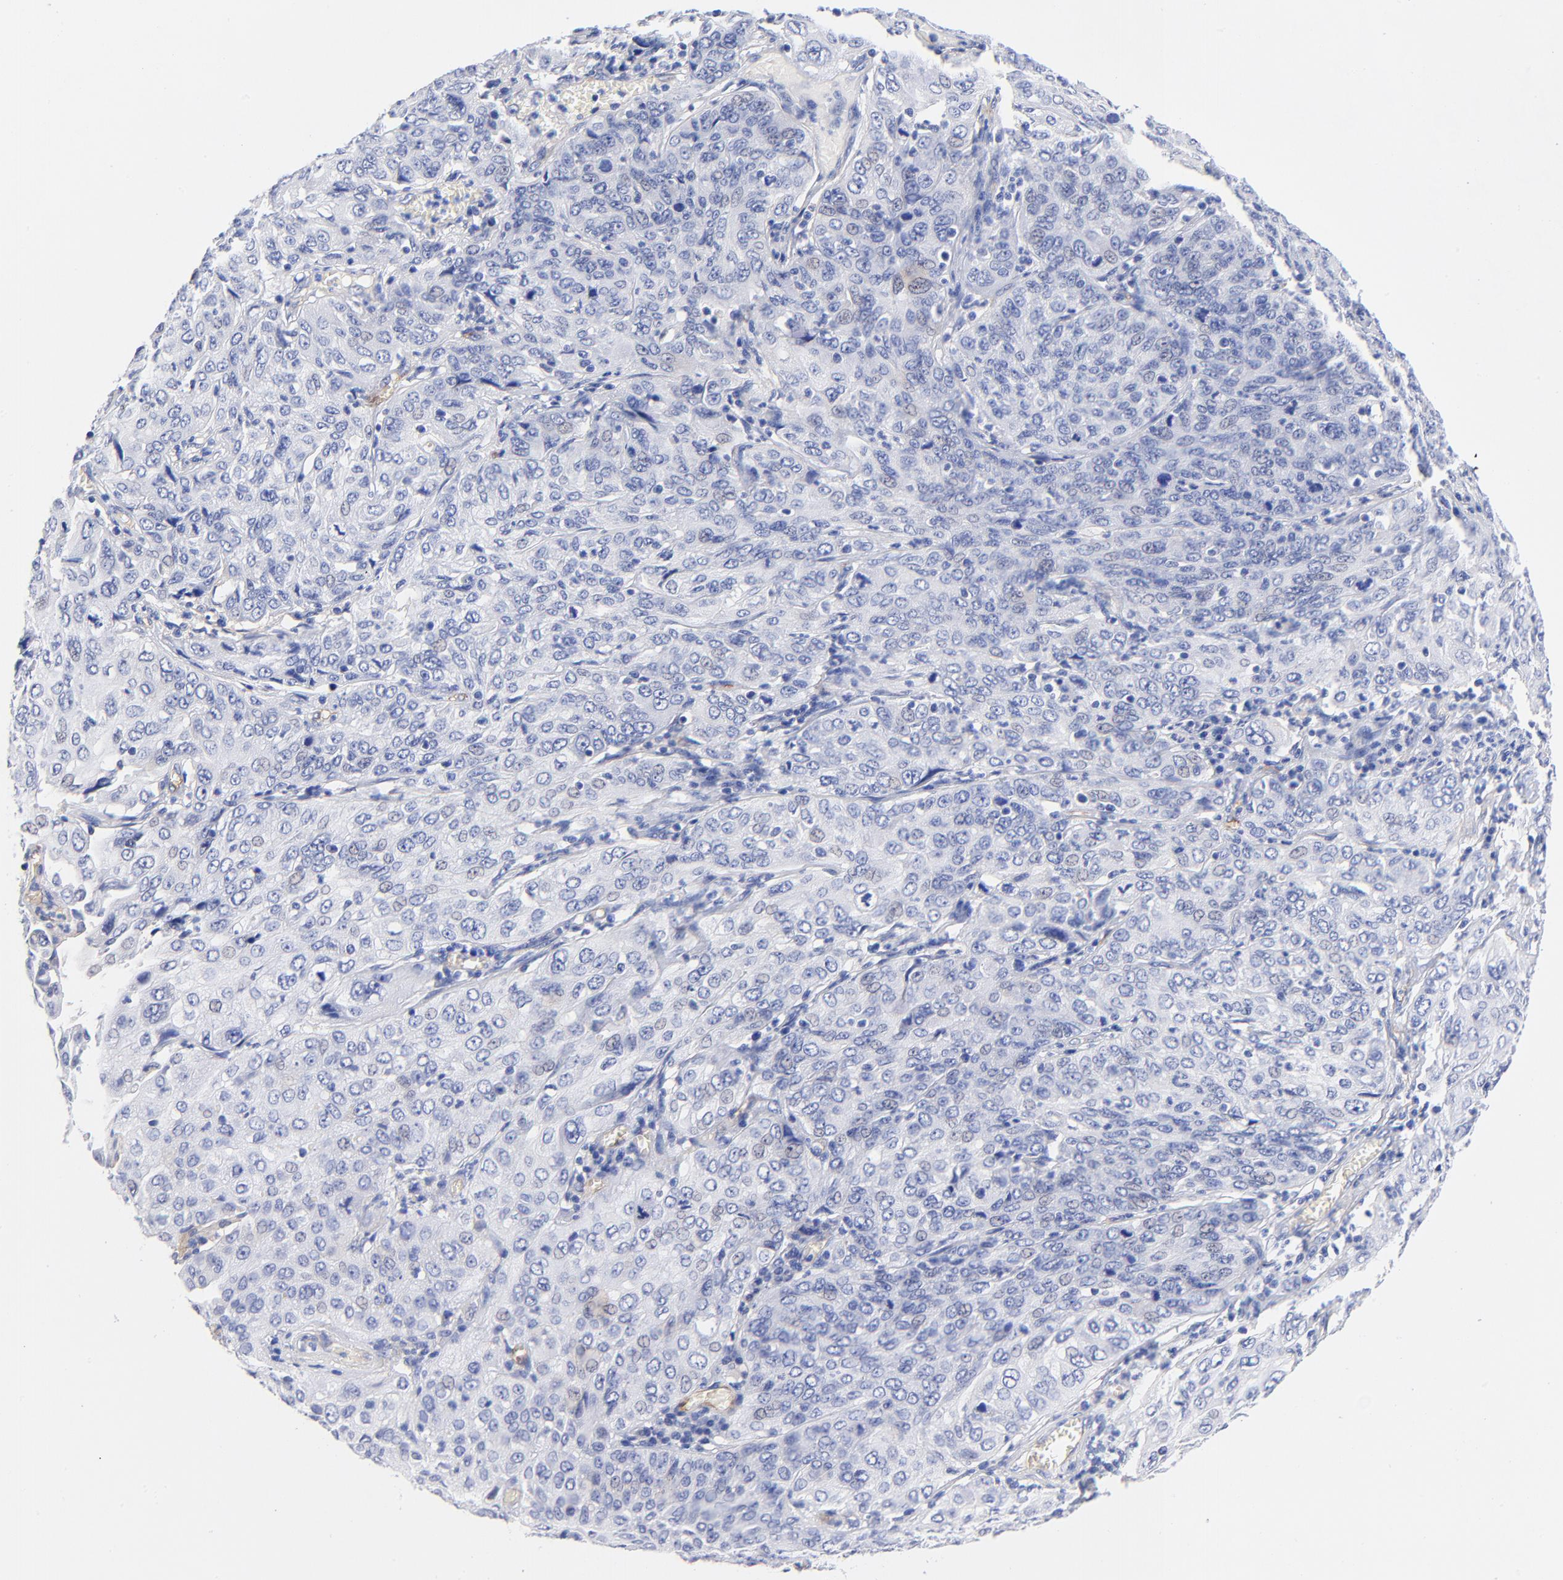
{"staining": {"intensity": "negative", "quantity": "none", "location": "none"}, "tissue": "cervical cancer", "cell_type": "Tumor cells", "image_type": "cancer", "snomed": [{"axis": "morphology", "description": "Squamous cell carcinoma, NOS"}, {"axis": "topography", "description": "Cervix"}], "caption": "IHC image of neoplastic tissue: human cervical cancer (squamous cell carcinoma) stained with DAB (3,3'-diaminobenzidine) exhibits no significant protein staining in tumor cells.", "gene": "SLC44A2", "patient": {"sex": "female", "age": 38}}